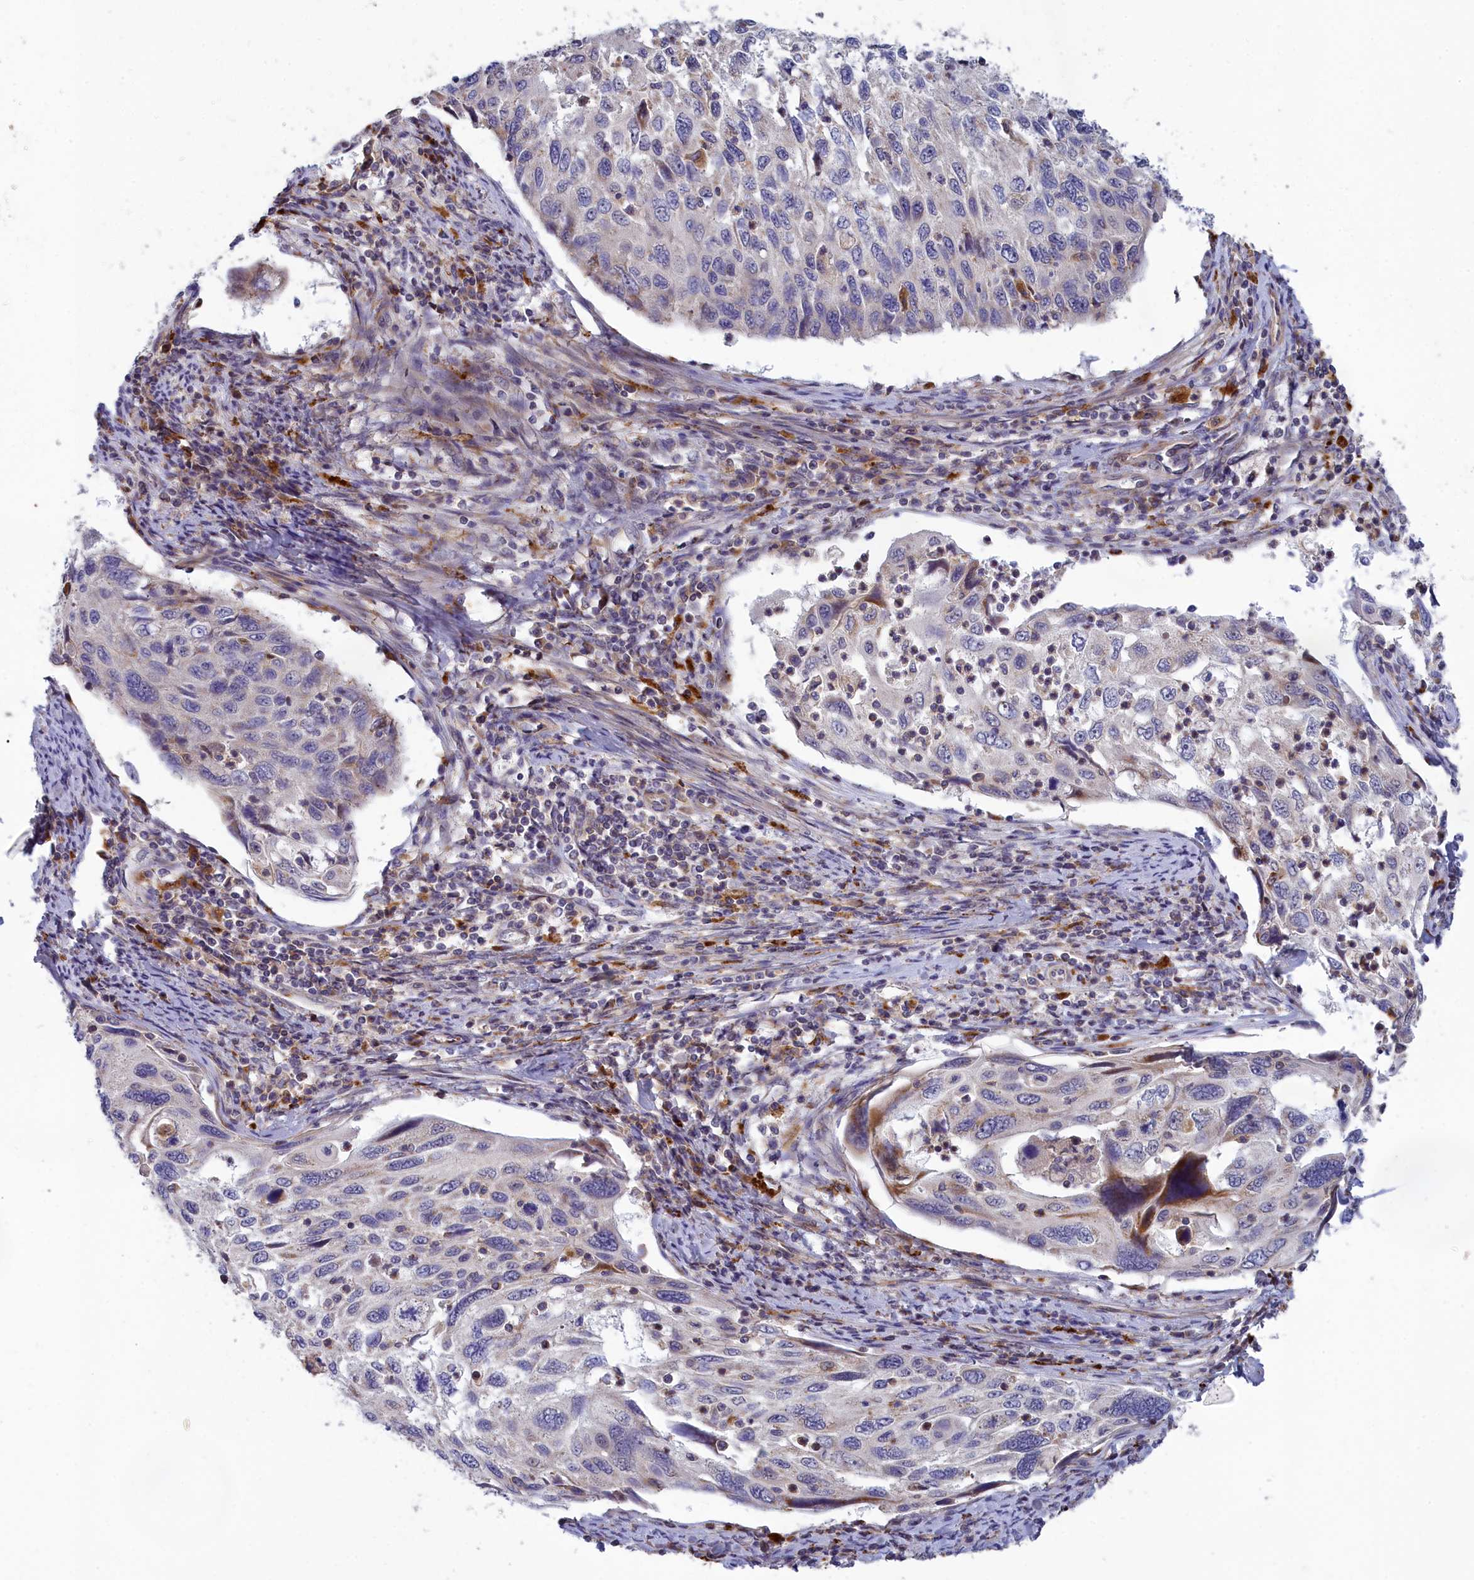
{"staining": {"intensity": "negative", "quantity": "none", "location": "none"}, "tissue": "cervical cancer", "cell_type": "Tumor cells", "image_type": "cancer", "snomed": [{"axis": "morphology", "description": "Squamous cell carcinoma, NOS"}, {"axis": "topography", "description": "Cervix"}], "caption": "Tumor cells are negative for protein expression in human cervical cancer. (Brightfield microscopy of DAB IHC at high magnification).", "gene": "BLTP2", "patient": {"sex": "female", "age": 70}}